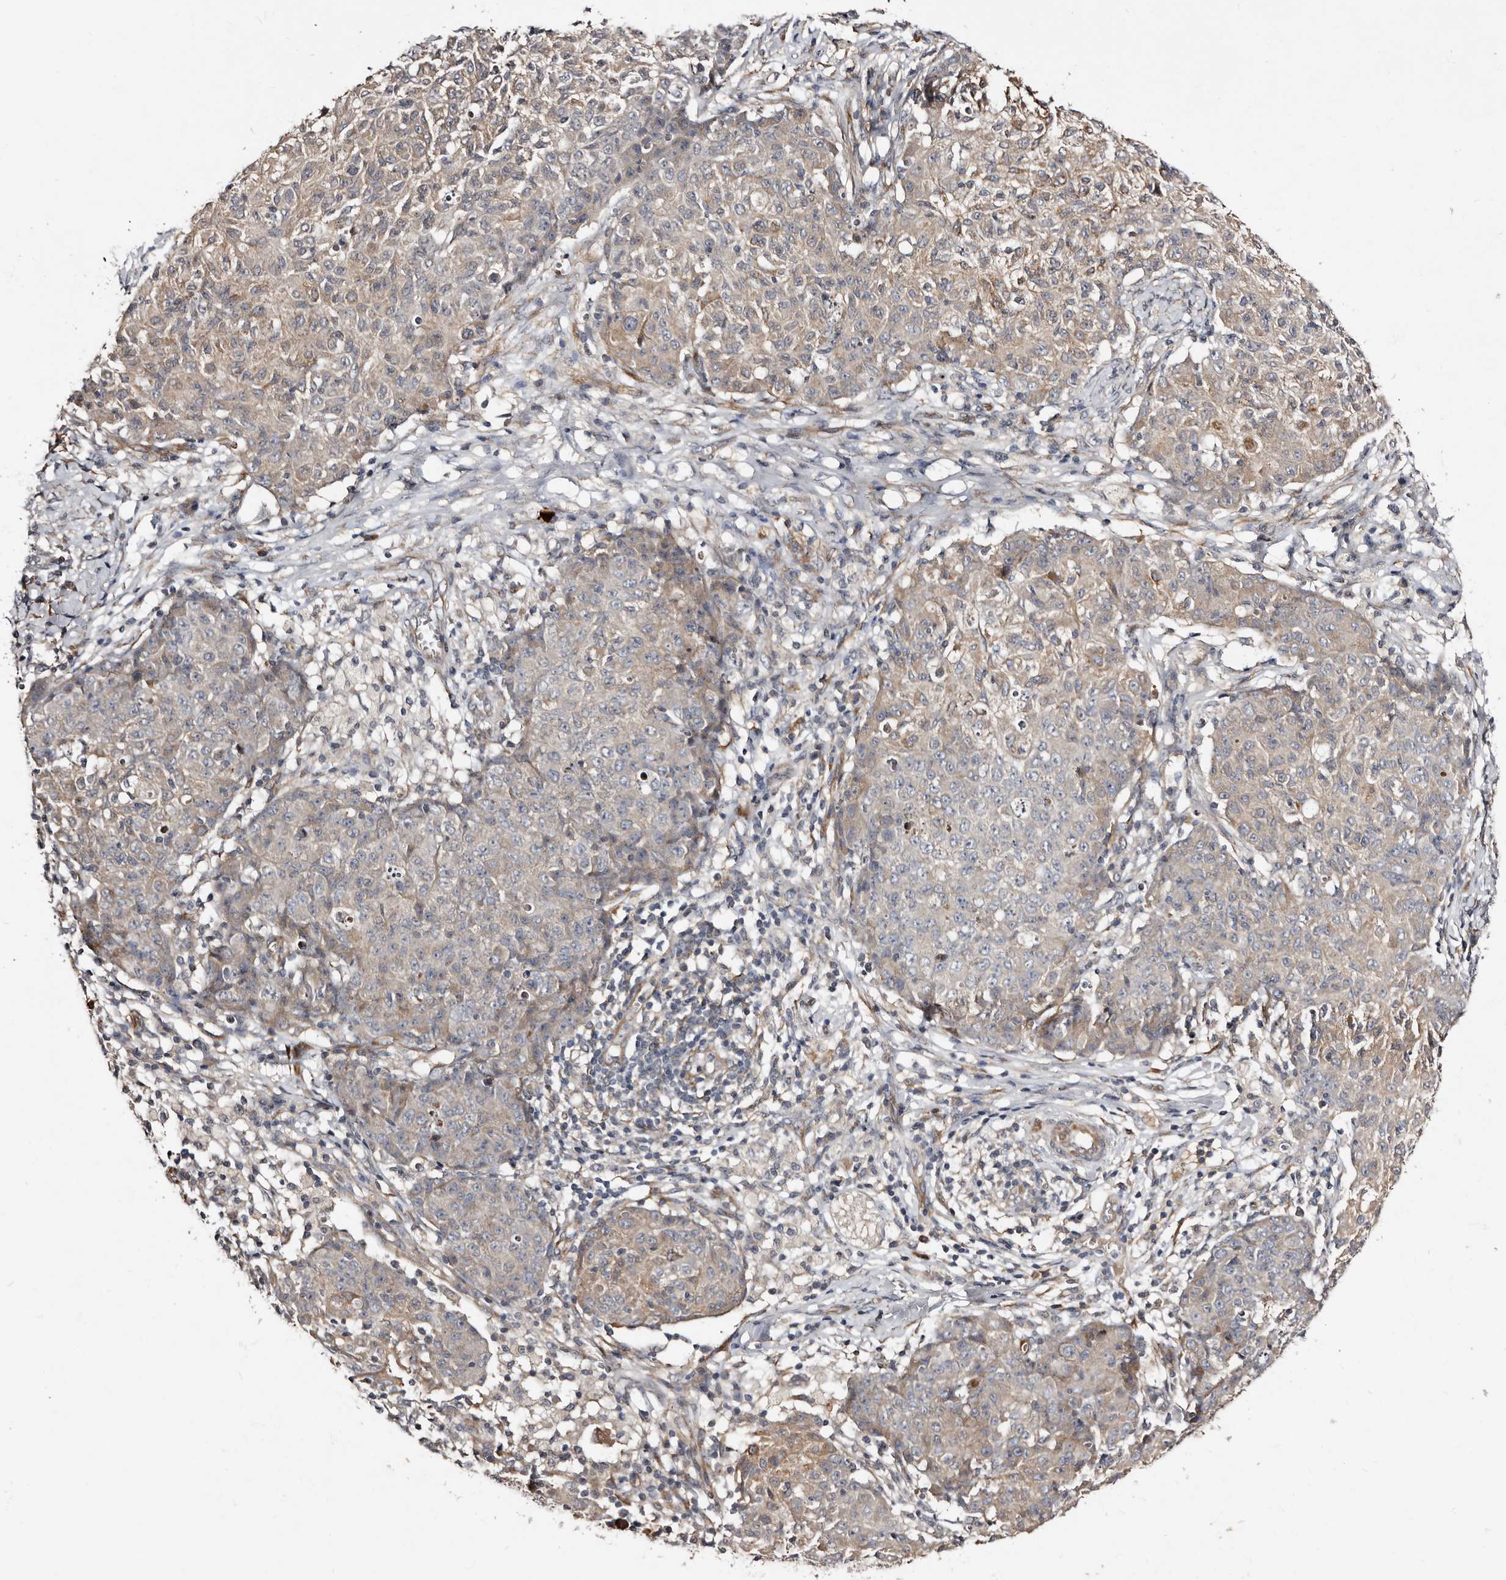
{"staining": {"intensity": "weak", "quantity": "25%-75%", "location": "cytoplasmic/membranous"}, "tissue": "ovarian cancer", "cell_type": "Tumor cells", "image_type": "cancer", "snomed": [{"axis": "morphology", "description": "Carcinoma, endometroid"}, {"axis": "topography", "description": "Ovary"}], "caption": "Endometroid carcinoma (ovarian) stained with a brown dye shows weak cytoplasmic/membranous positive positivity in about 25%-75% of tumor cells.", "gene": "TBC1D22B", "patient": {"sex": "female", "age": 42}}